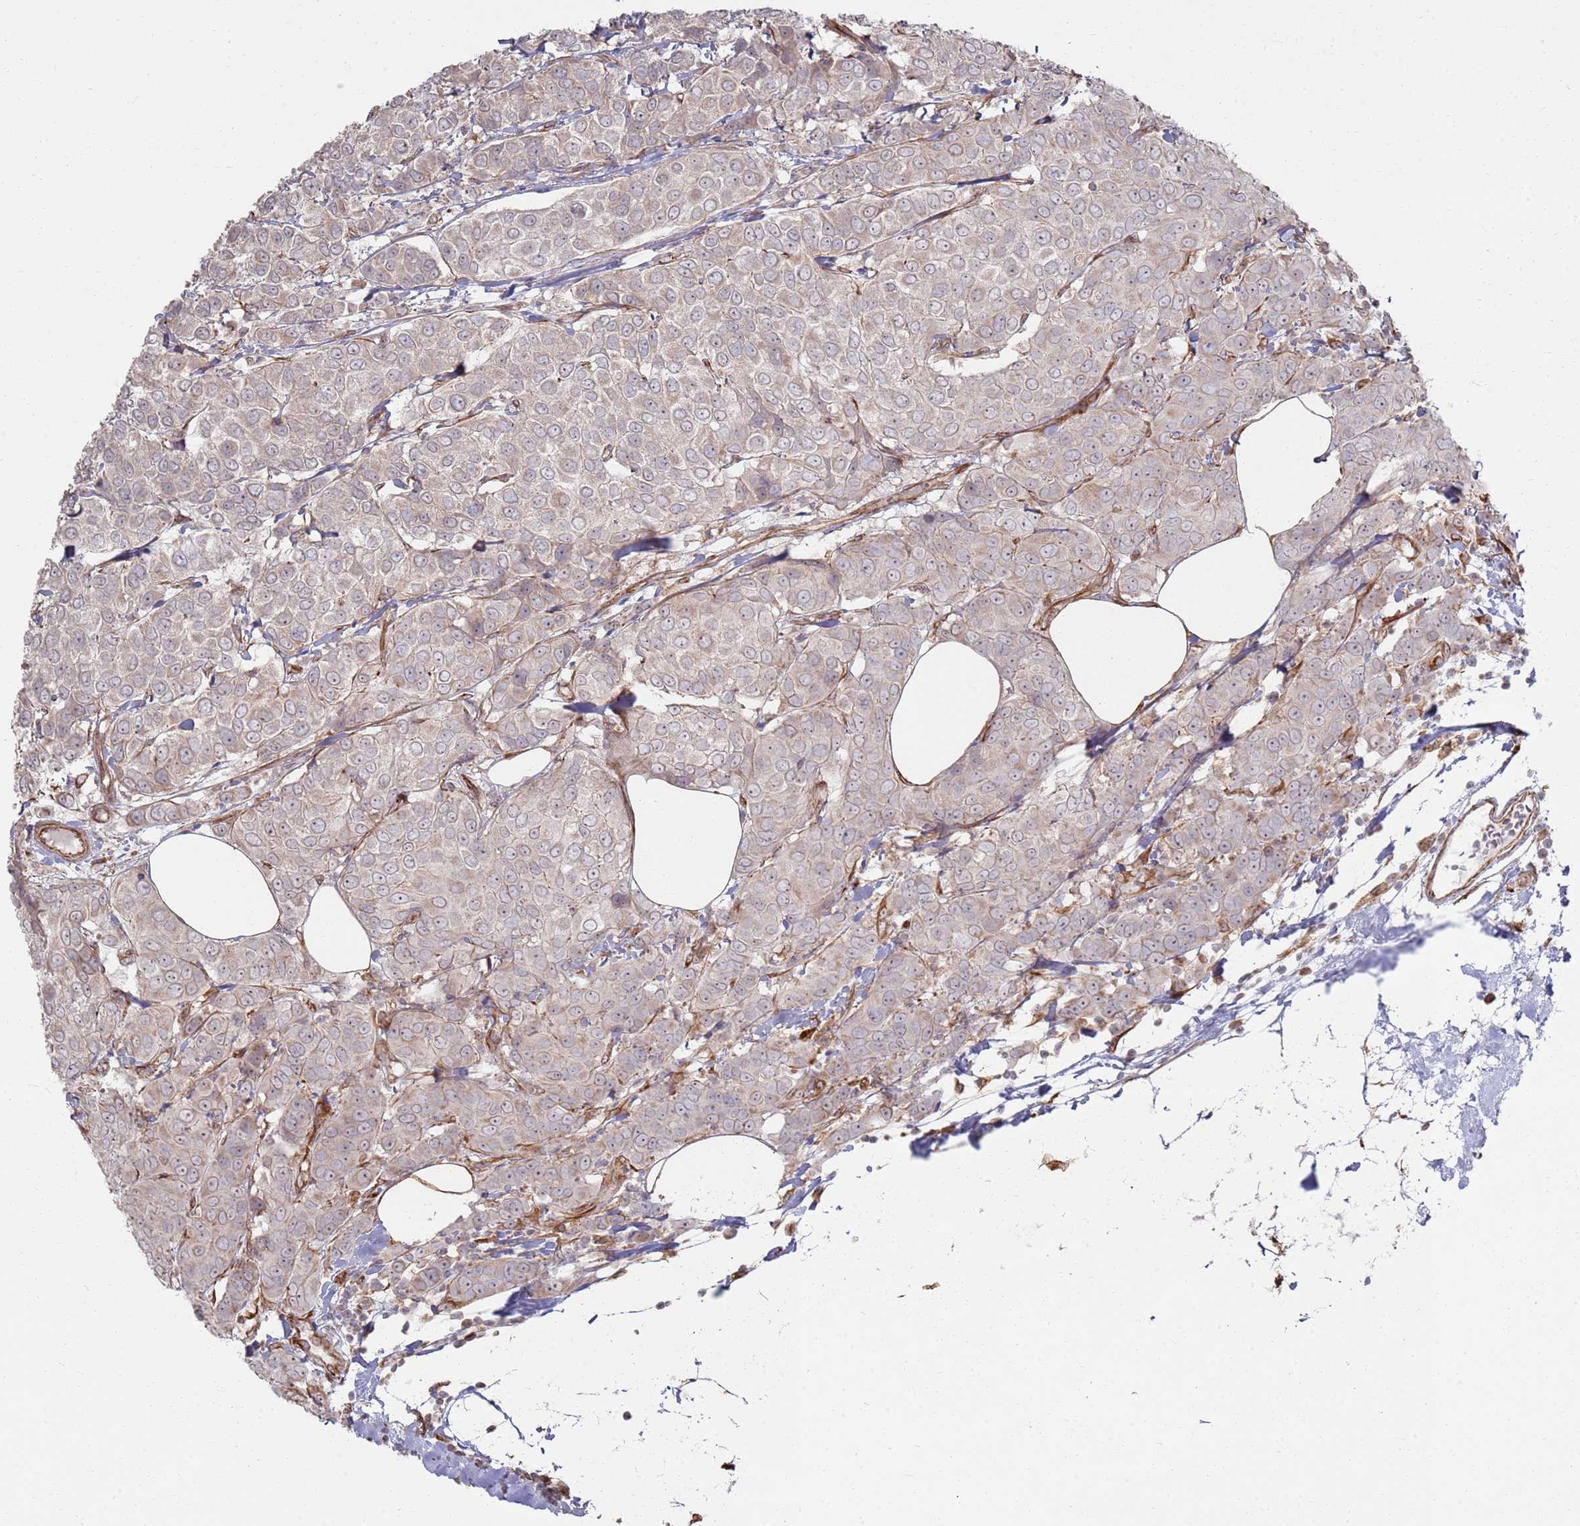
{"staining": {"intensity": "weak", "quantity": "<25%", "location": "cytoplasmic/membranous"}, "tissue": "breast cancer", "cell_type": "Tumor cells", "image_type": "cancer", "snomed": [{"axis": "morphology", "description": "Duct carcinoma"}, {"axis": "topography", "description": "Breast"}], "caption": "Histopathology image shows no significant protein positivity in tumor cells of breast intraductal carcinoma.", "gene": "PHF21A", "patient": {"sex": "female", "age": 55}}